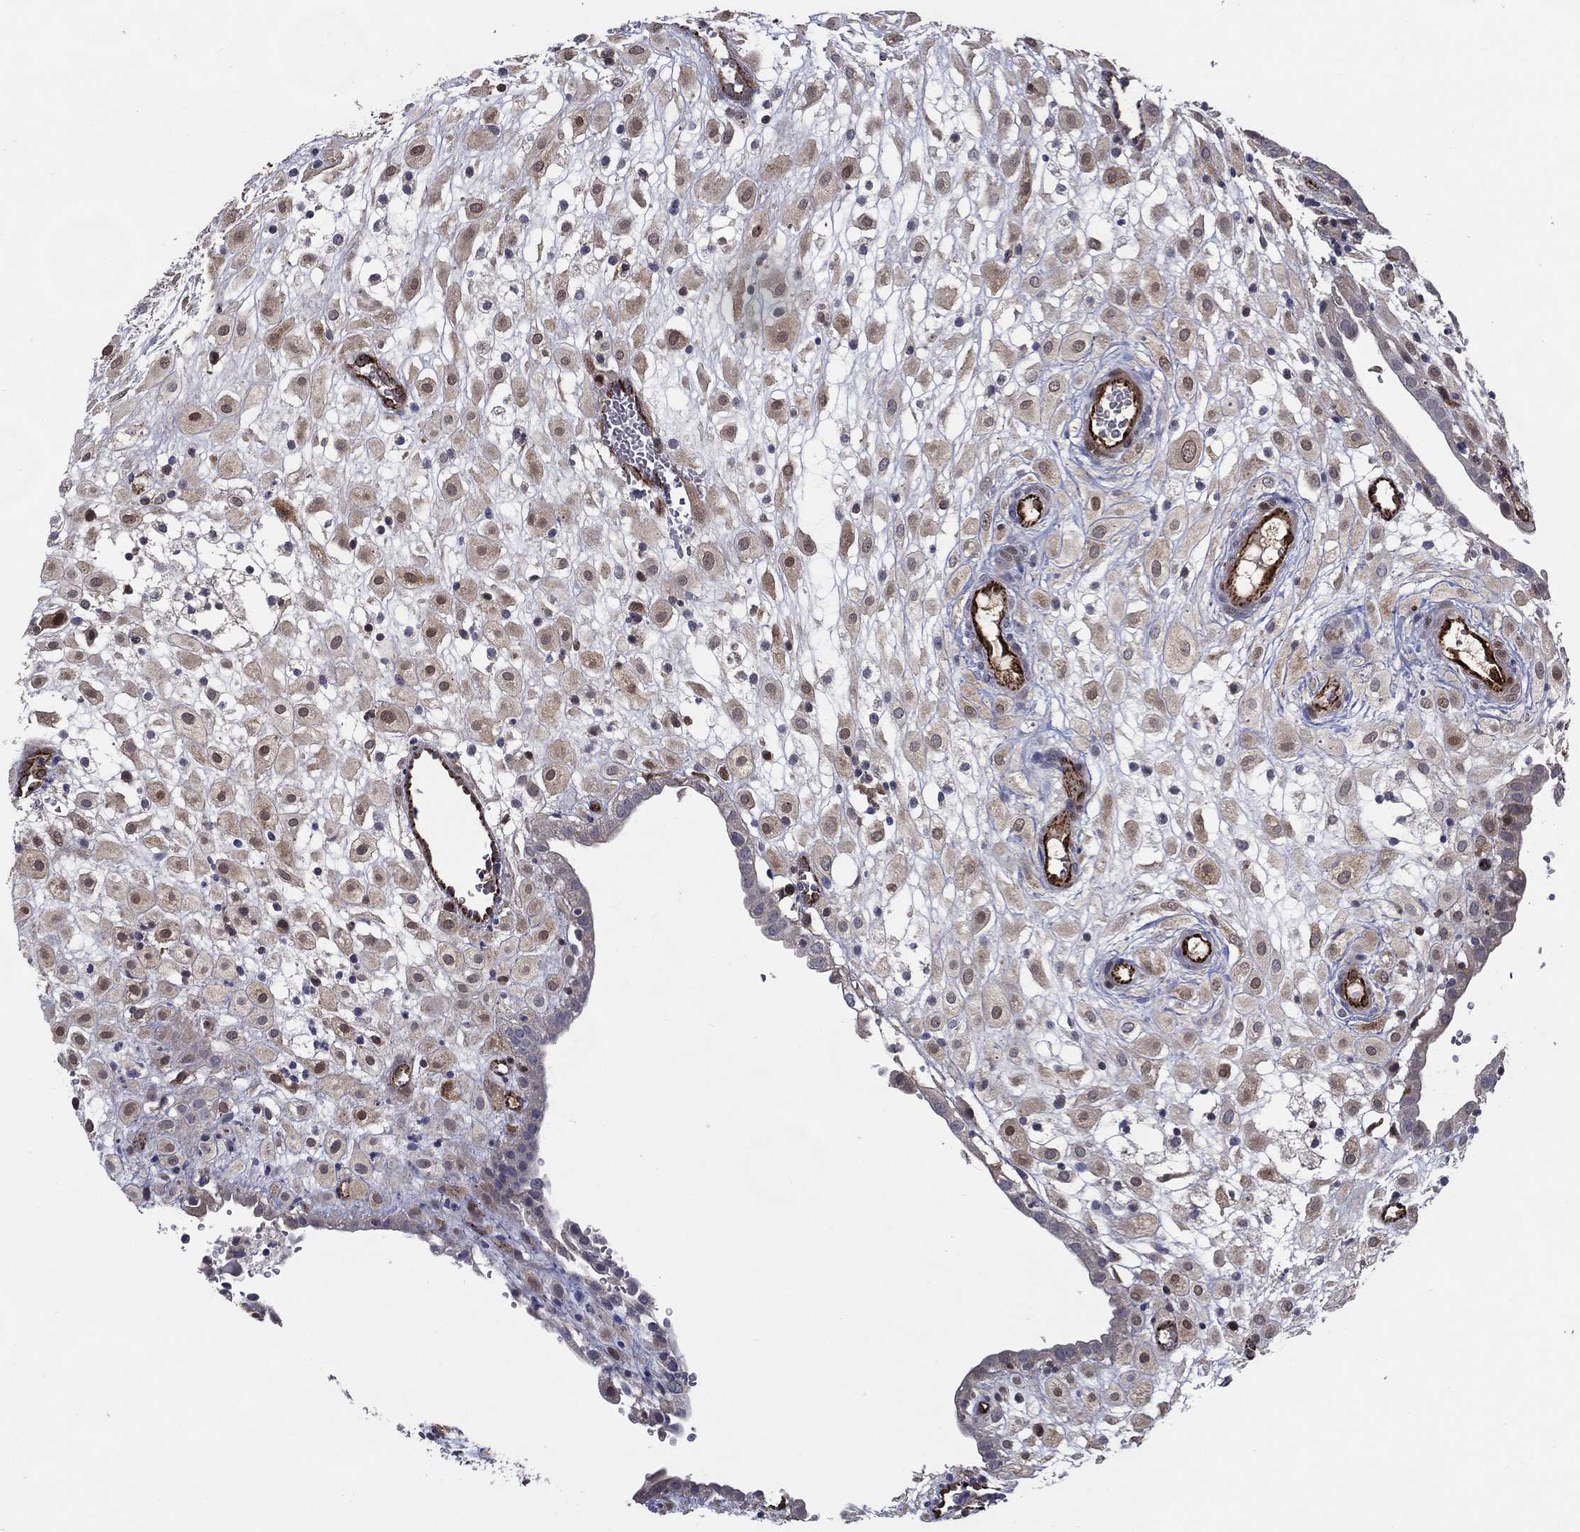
{"staining": {"intensity": "weak", "quantity": "<25%", "location": "cytoplasmic/membranous,nuclear"}, "tissue": "placenta", "cell_type": "Decidual cells", "image_type": "normal", "snomed": [{"axis": "morphology", "description": "Normal tissue, NOS"}, {"axis": "topography", "description": "Placenta"}], "caption": "Immunohistochemical staining of normal placenta shows no significant staining in decidual cells.", "gene": "ARHGAP11A", "patient": {"sex": "female", "age": 24}}